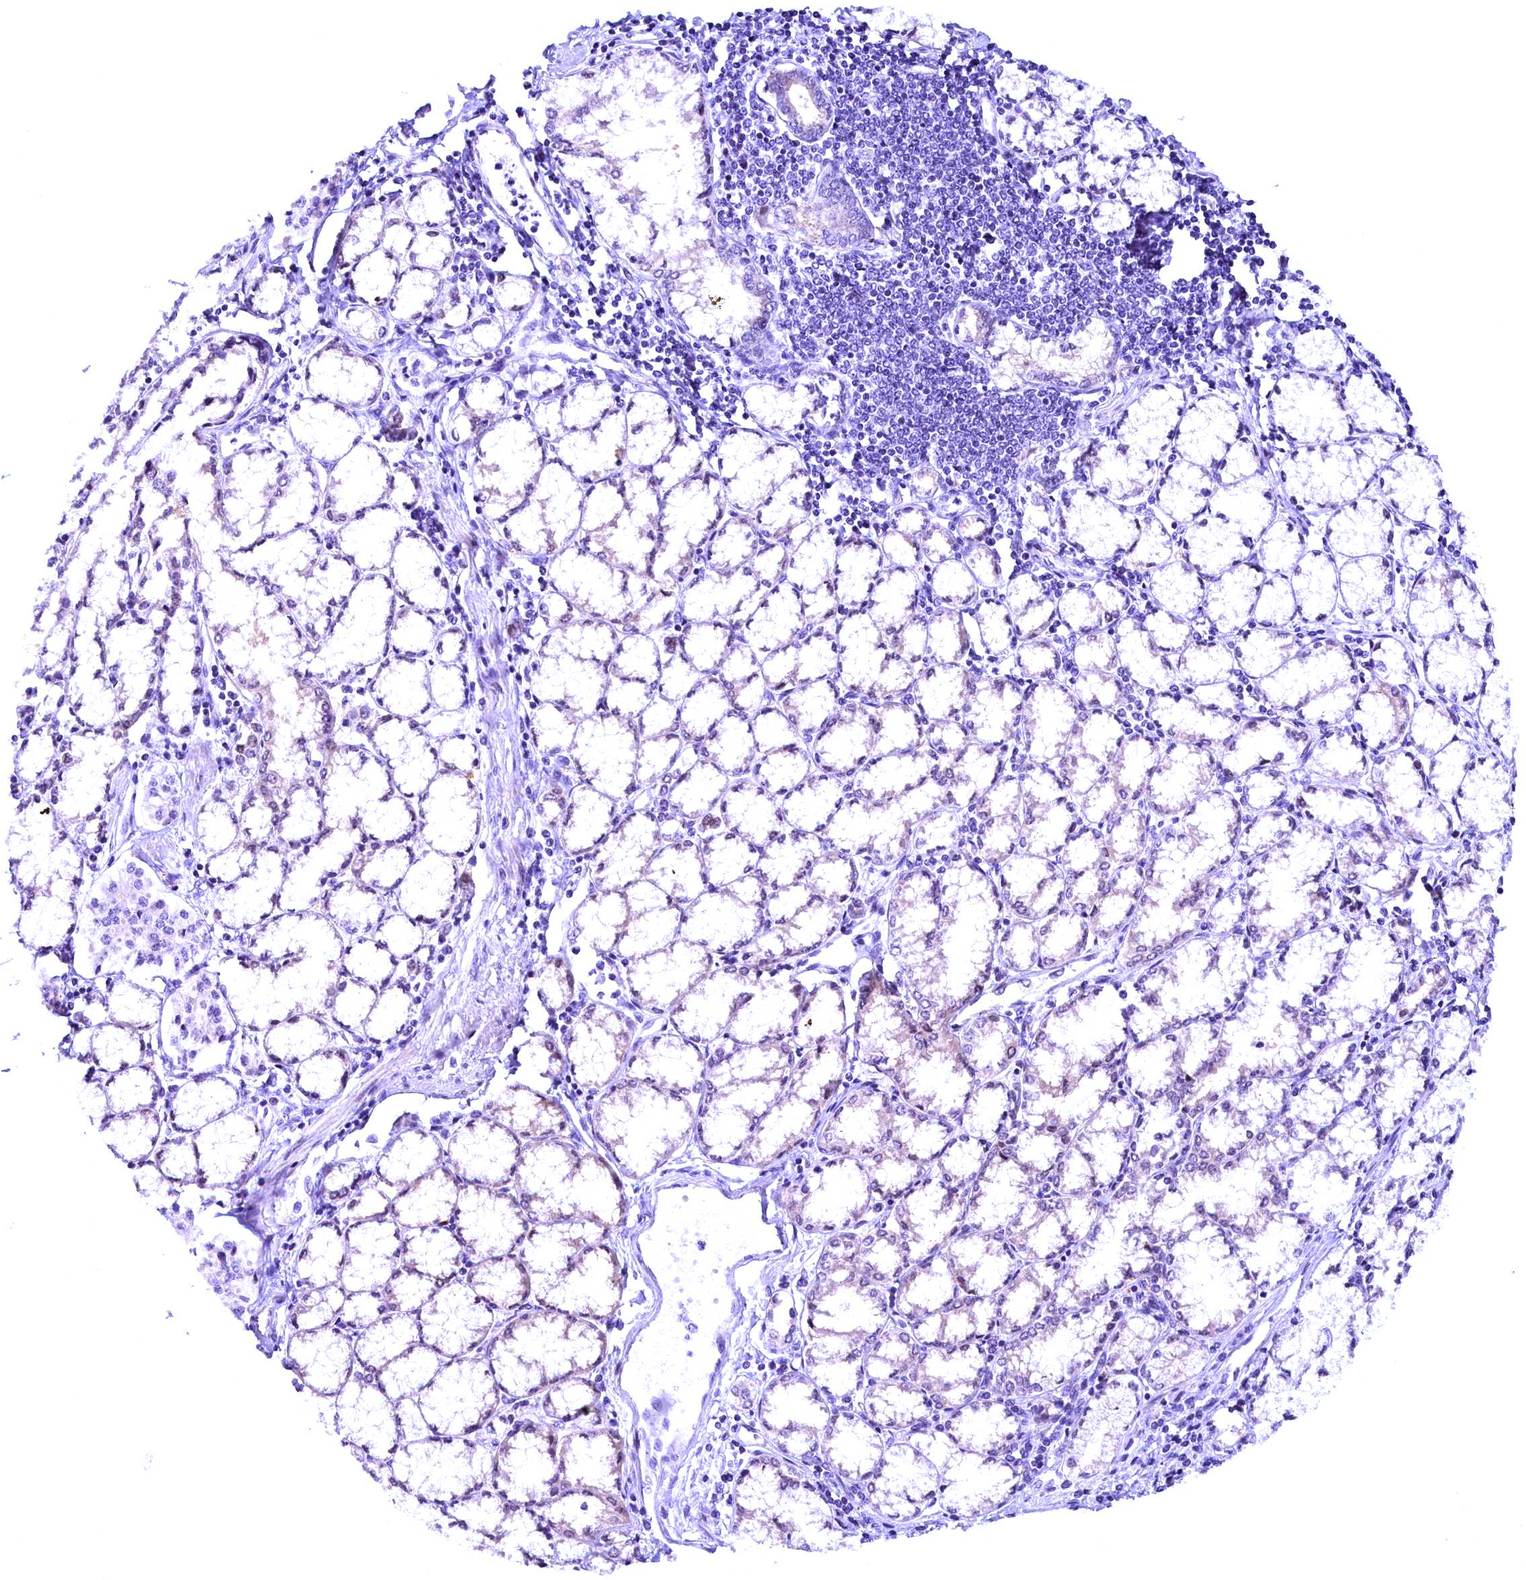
{"staining": {"intensity": "negative", "quantity": "none", "location": "none"}, "tissue": "pancreatic cancer", "cell_type": "Tumor cells", "image_type": "cancer", "snomed": [{"axis": "morphology", "description": "Adenocarcinoma, NOS"}, {"axis": "topography", "description": "Pancreas"}], "caption": "Image shows no protein staining in tumor cells of pancreatic cancer tissue.", "gene": "CCDC106", "patient": {"sex": "female", "age": 50}}